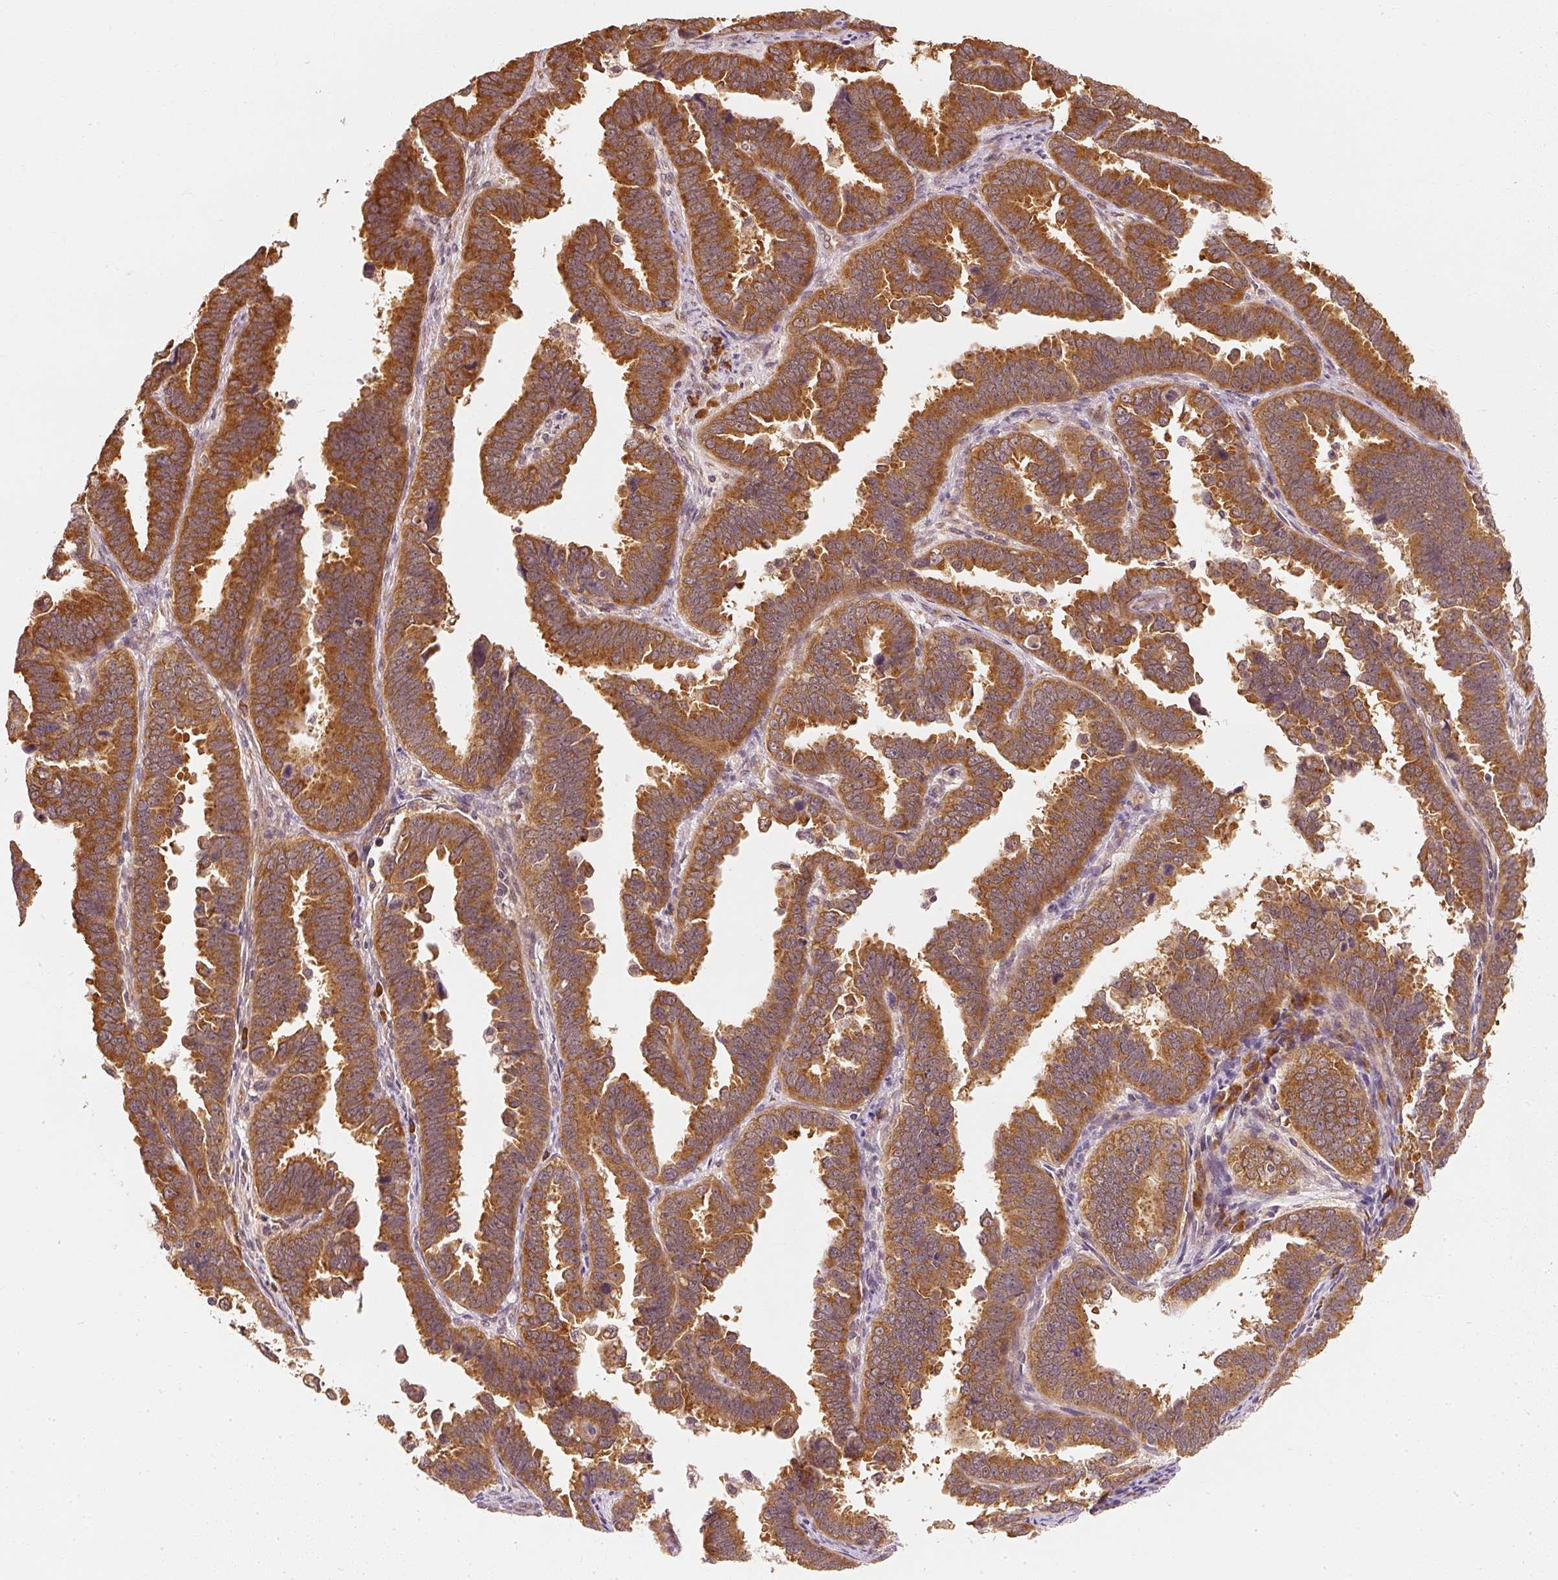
{"staining": {"intensity": "strong", "quantity": ">75%", "location": "cytoplasmic/membranous"}, "tissue": "endometrial cancer", "cell_type": "Tumor cells", "image_type": "cancer", "snomed": [{"axis": "morphology", "description": "Adenocarcinoma, NOS"}, {"axis": "topography", "description": "Endometrium"}], "caption": "Immunohistochemical staining of human endometrial cancer (adenocarcinoma) shows high levels of strong cytoplasmic/membranous staining in about >75% of tumor cells.", "gene": "EEF1A2", "patient": {"sex": "female", "age": 75}}